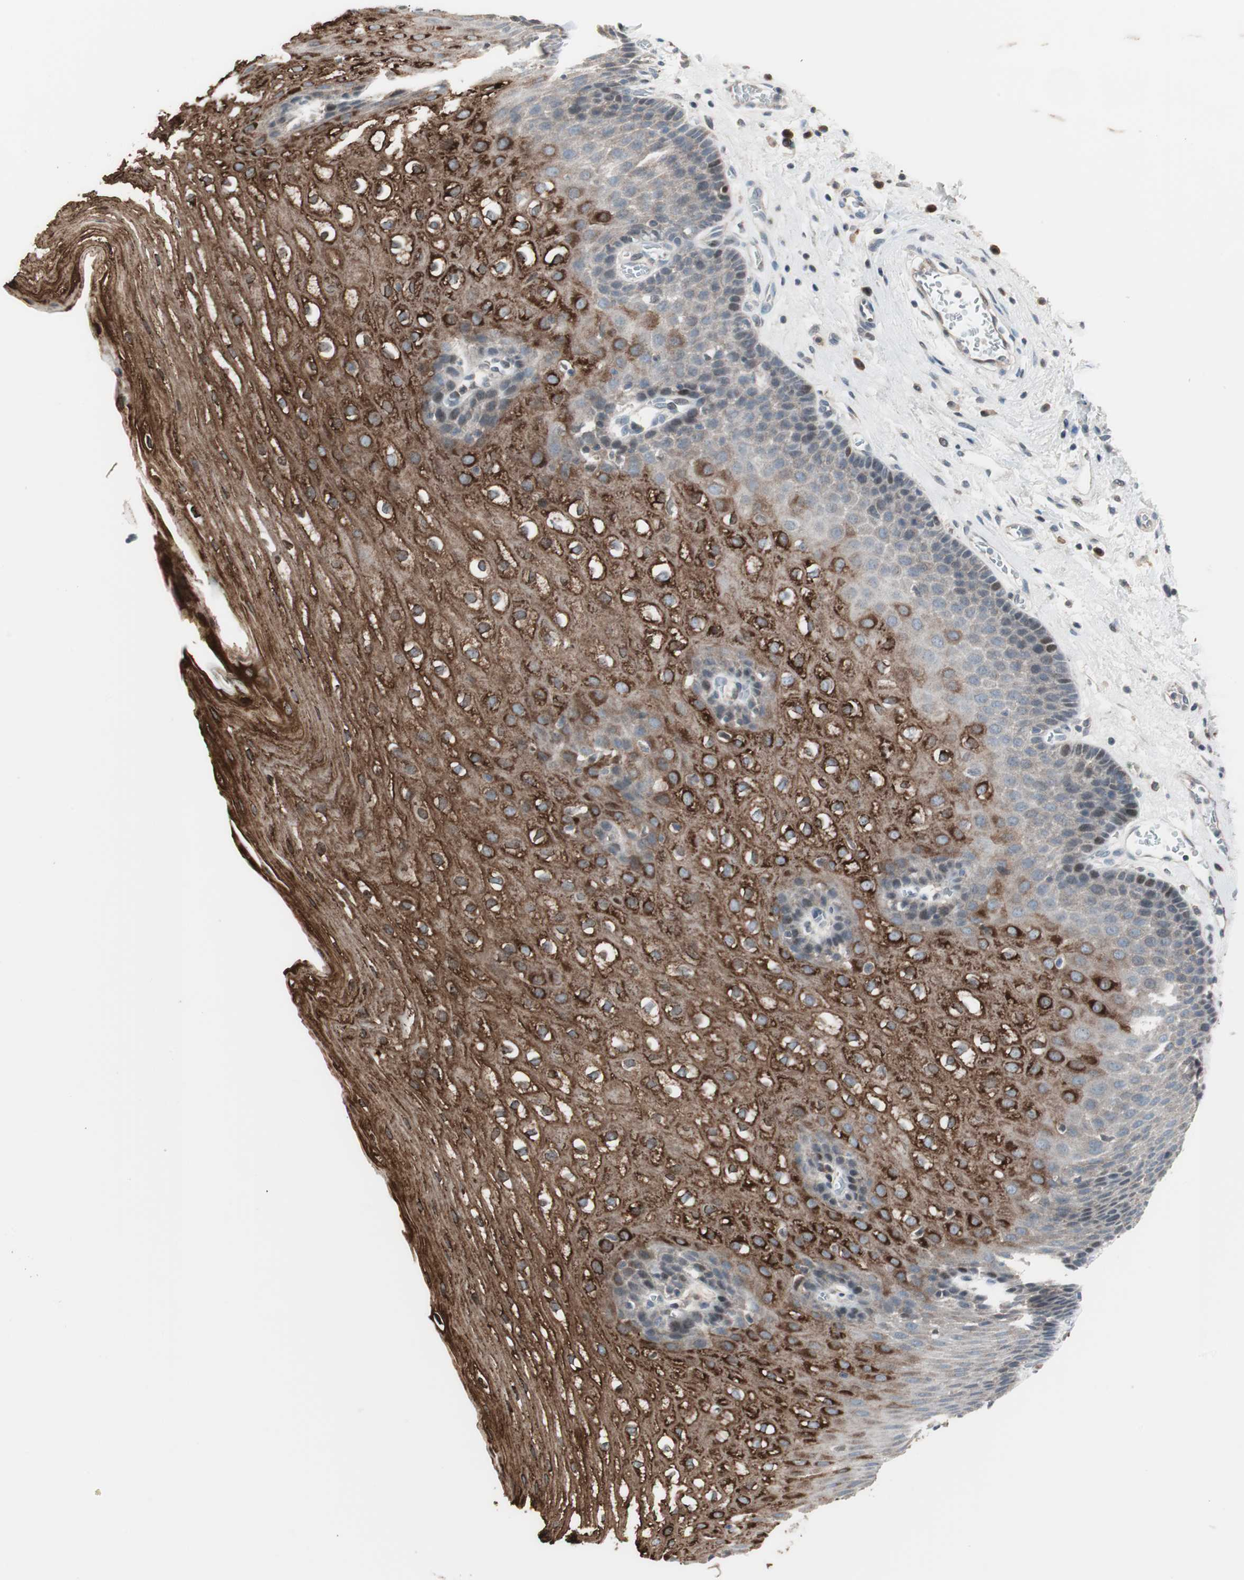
{"staining": {"intensity": "strong", "quantity": "25%-75%", "location": "cytoplasmic/membranous"}, "tissue": "esophagus", "cell_type": "Squamous epithelial cells", "image_type": "normal", "snomed": [{"axis": "morphology", "description": "Normal tissue, NOS"}, {"axis": "topography", "description": "Esophagus"}], "caption": "The image reveals immunohistochemical staining of unremarkable esophagus. There is strong cytoplasmic/membranous expression is identified in approximately 25%-75% of squamous epithelial cells. The protein of interest is stained brown, and the nuclei are stained in blue (DAB IHC with brightfield microscopy, high magnification).", "gene": "POLH", "patient": {"sex": "male", "age": 48}}